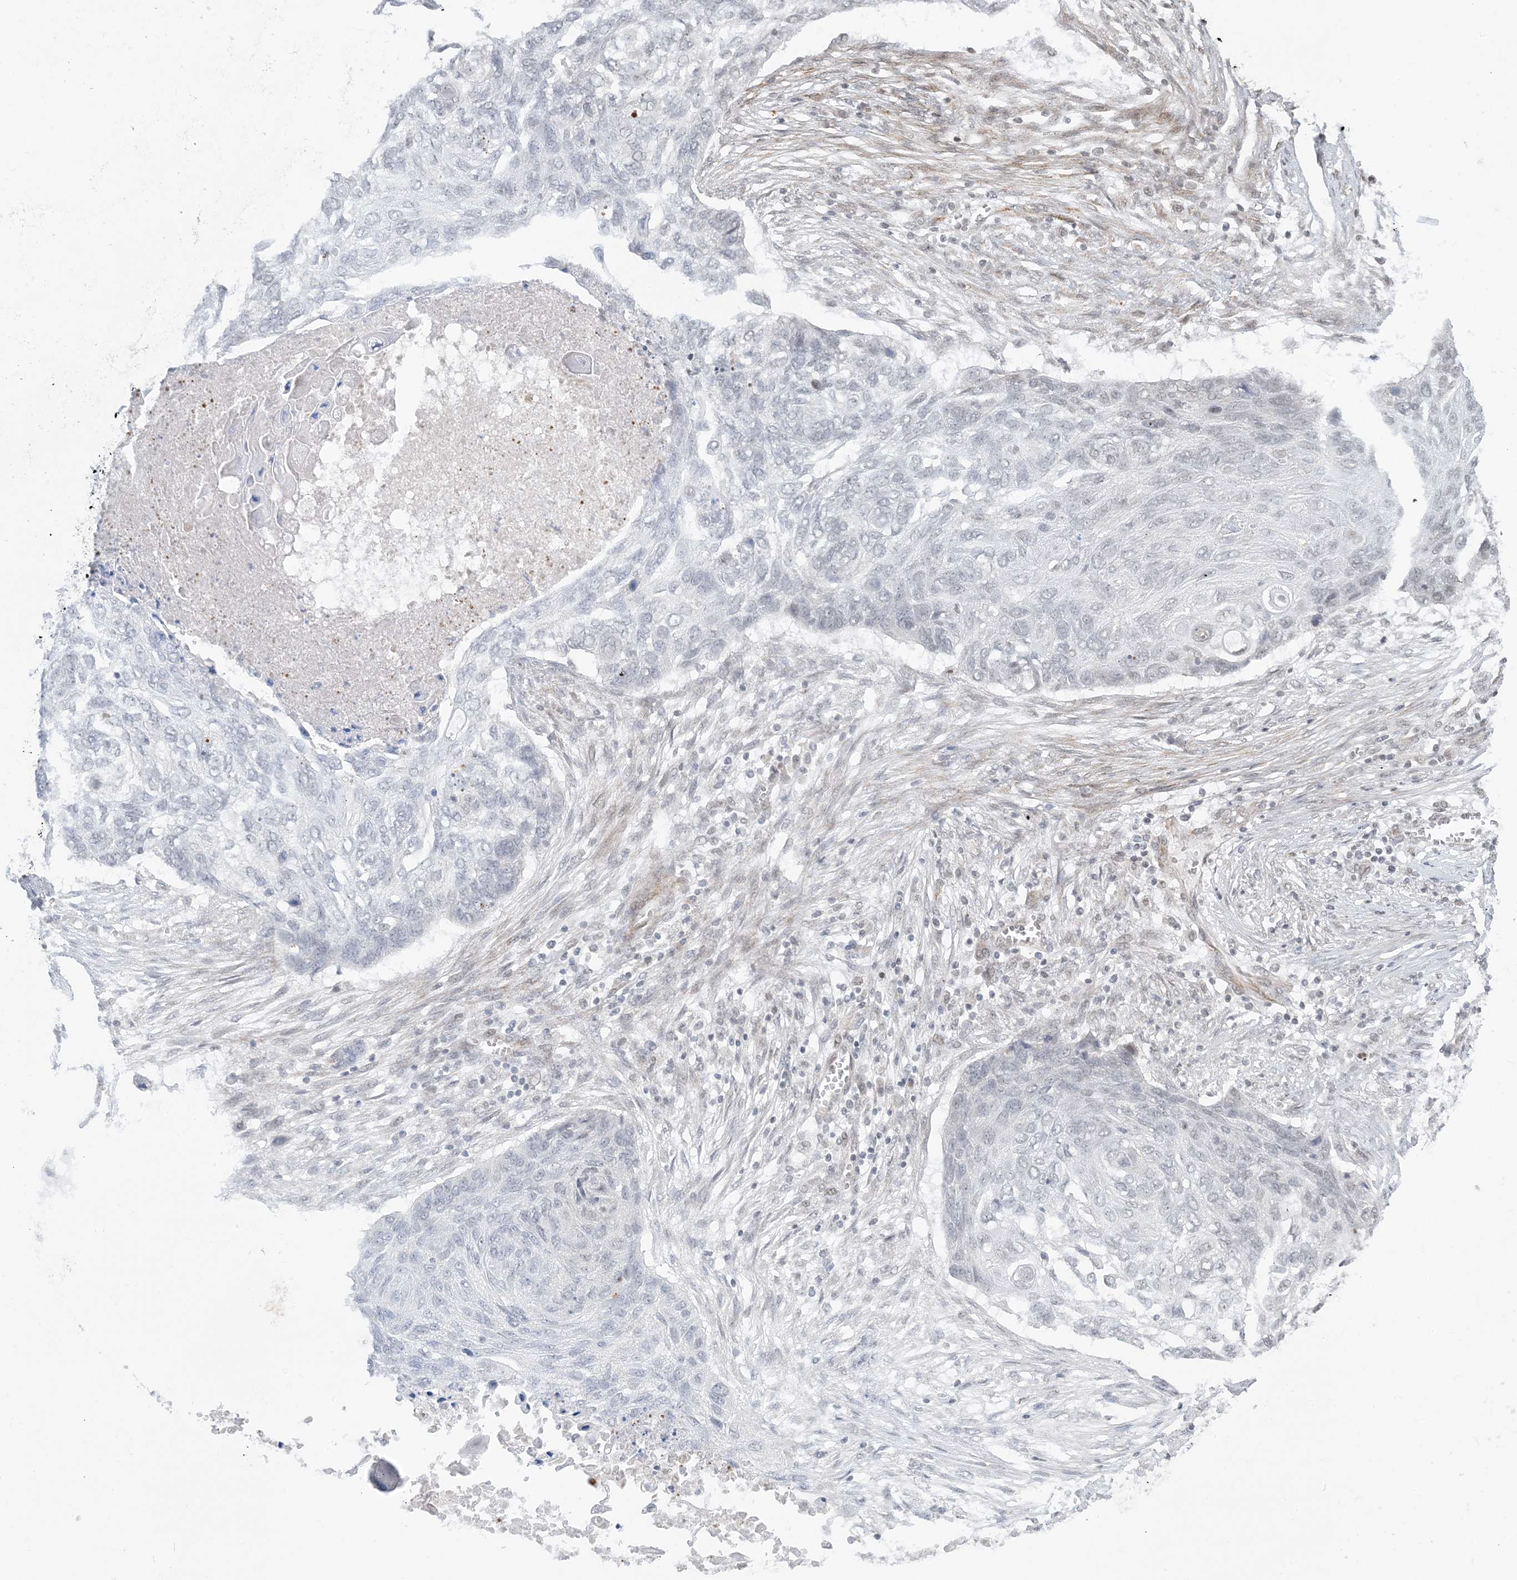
{"staining": {"intensity": "negative", "quantity": "none", "location": "none"}, "tissue": "lung cancer", "cell_type": "Tumor cells", "image_type": "cancer", "snomed": [{"axis": "morphology", "description": "Squamous cell carcinoma, NOS"}, {"axis": "topography", "description": "Lung"}], "caption": "IHC micrograph of neoplastic tissue: human lung cancer stained with DAB reveals no significant protein positivity in tumor cells.", "gene": "CHCHD4", "patient": {"sex": "female", "age": 63}}